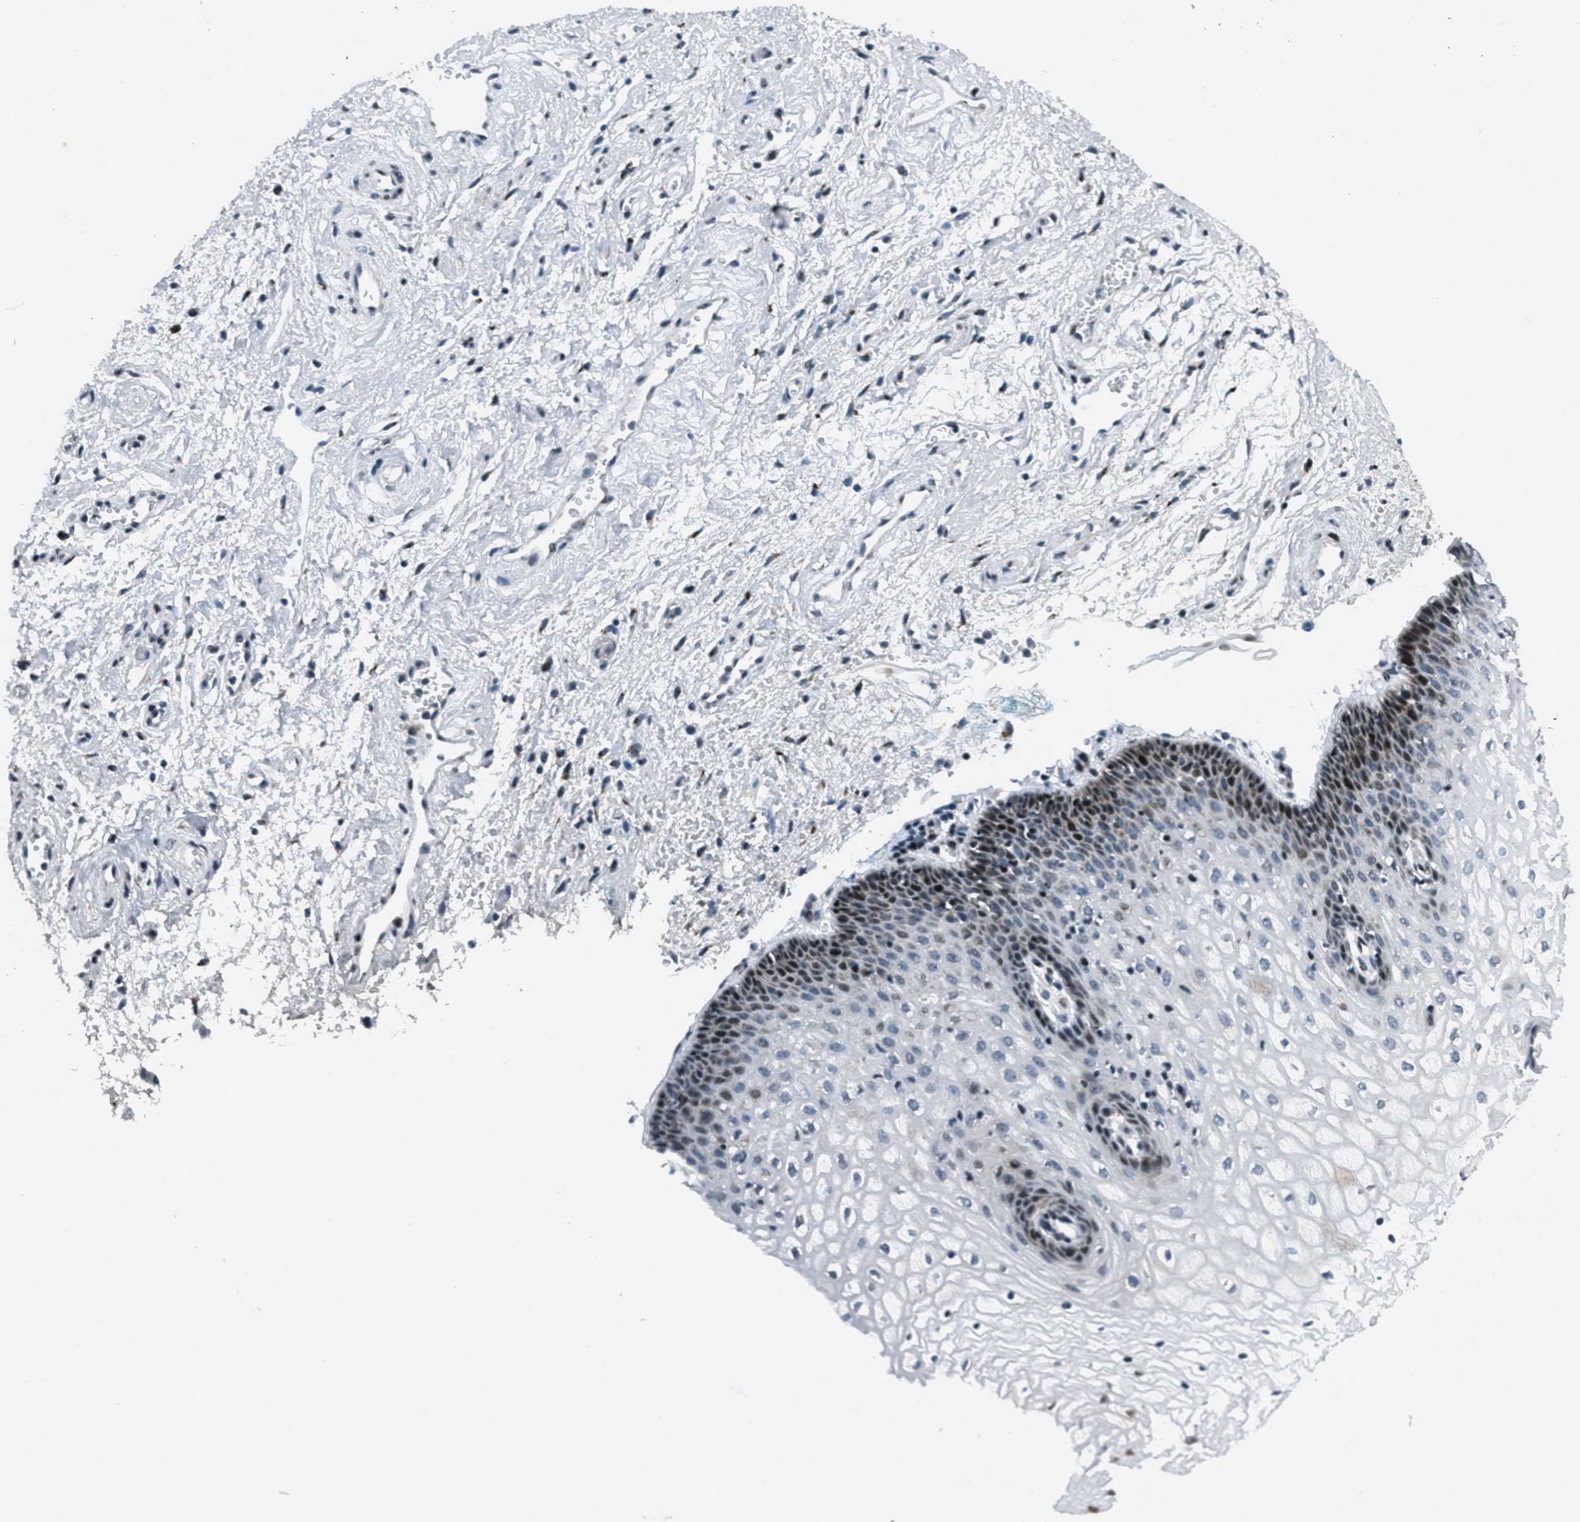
{"staining": {"intensity": "strong", "quantity": "<25%", "location": "nuclear"}, "tissue": "vagina", "cell_type": "Squamous epithelial cells", "image_type": "normal", "snomed": [{"axis": "morphology", "description": "Normal tissue, NOS"}, {"axis": "topography", "description": "Vagina"}], "caption": "IHC image of benign human vagina stained for a protein (brown), which shows medium levels of strong nuclear expression in about <25% of squamous epithelial cells.", "gene": "GPC6", "patient": {"sex": "female", "age": 34}}